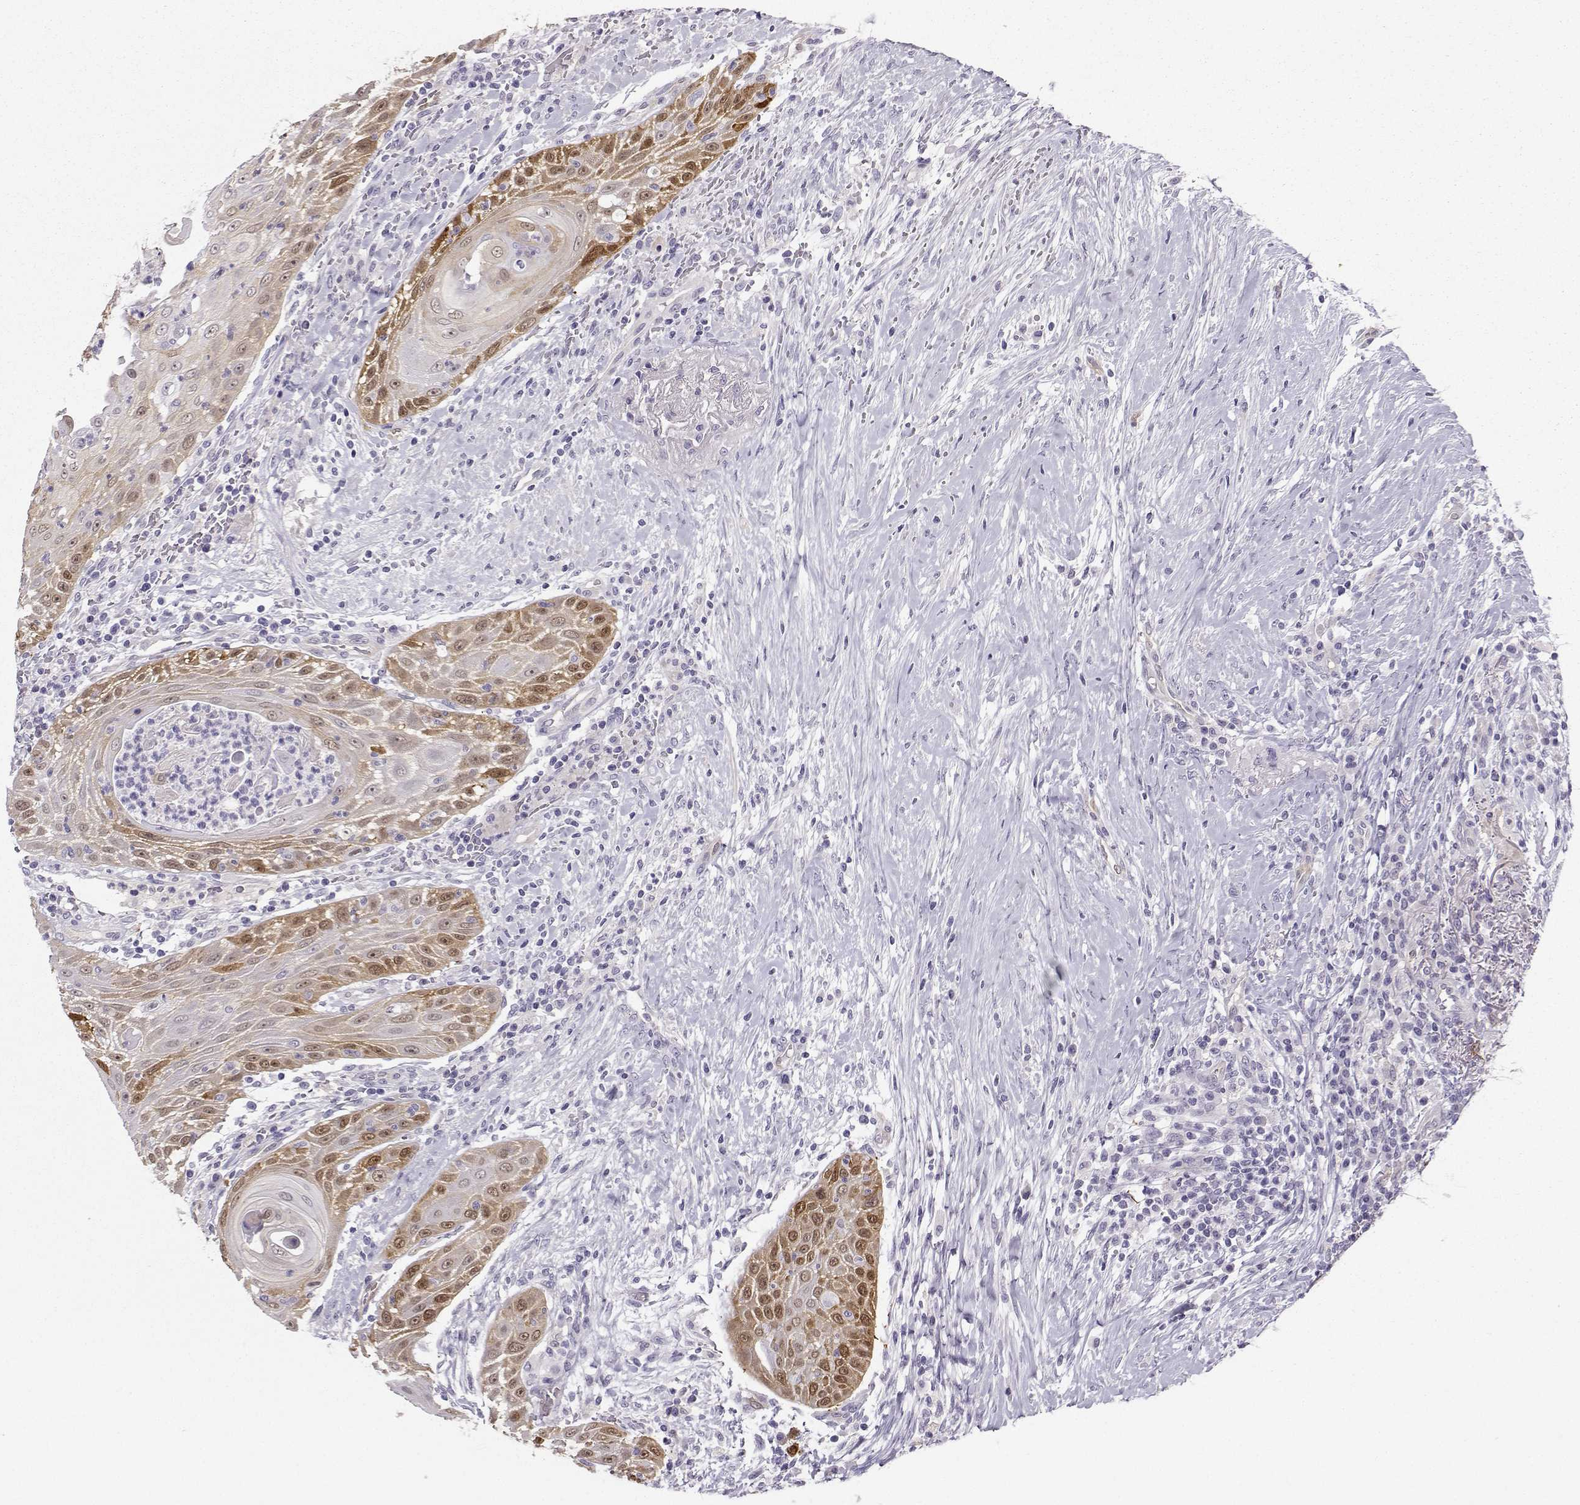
{"staining": {"intensity": "strong", "quantity": "<25%", "location": "cytoplasmic/membranous"}, "tissue": "head and neck cancer", "cell_type": "Tumor cells", "image_type": "cancer", "snomed": [{"axis": "morphology", "description": "Squamous cell carcinoma, NOS"}, {"axis": "topography", "description": "Head-Neck"}], "caption": "Protein staining demonstrates strong cytoplasmic/membranous expression in about <25% of tumor cells in head and neck cancer (squamous cell carcinoma). (IHC, brightfield microscopy, high magnification).", "gene": "NQO1", "patient": {"sex": "male", "age": 69}}